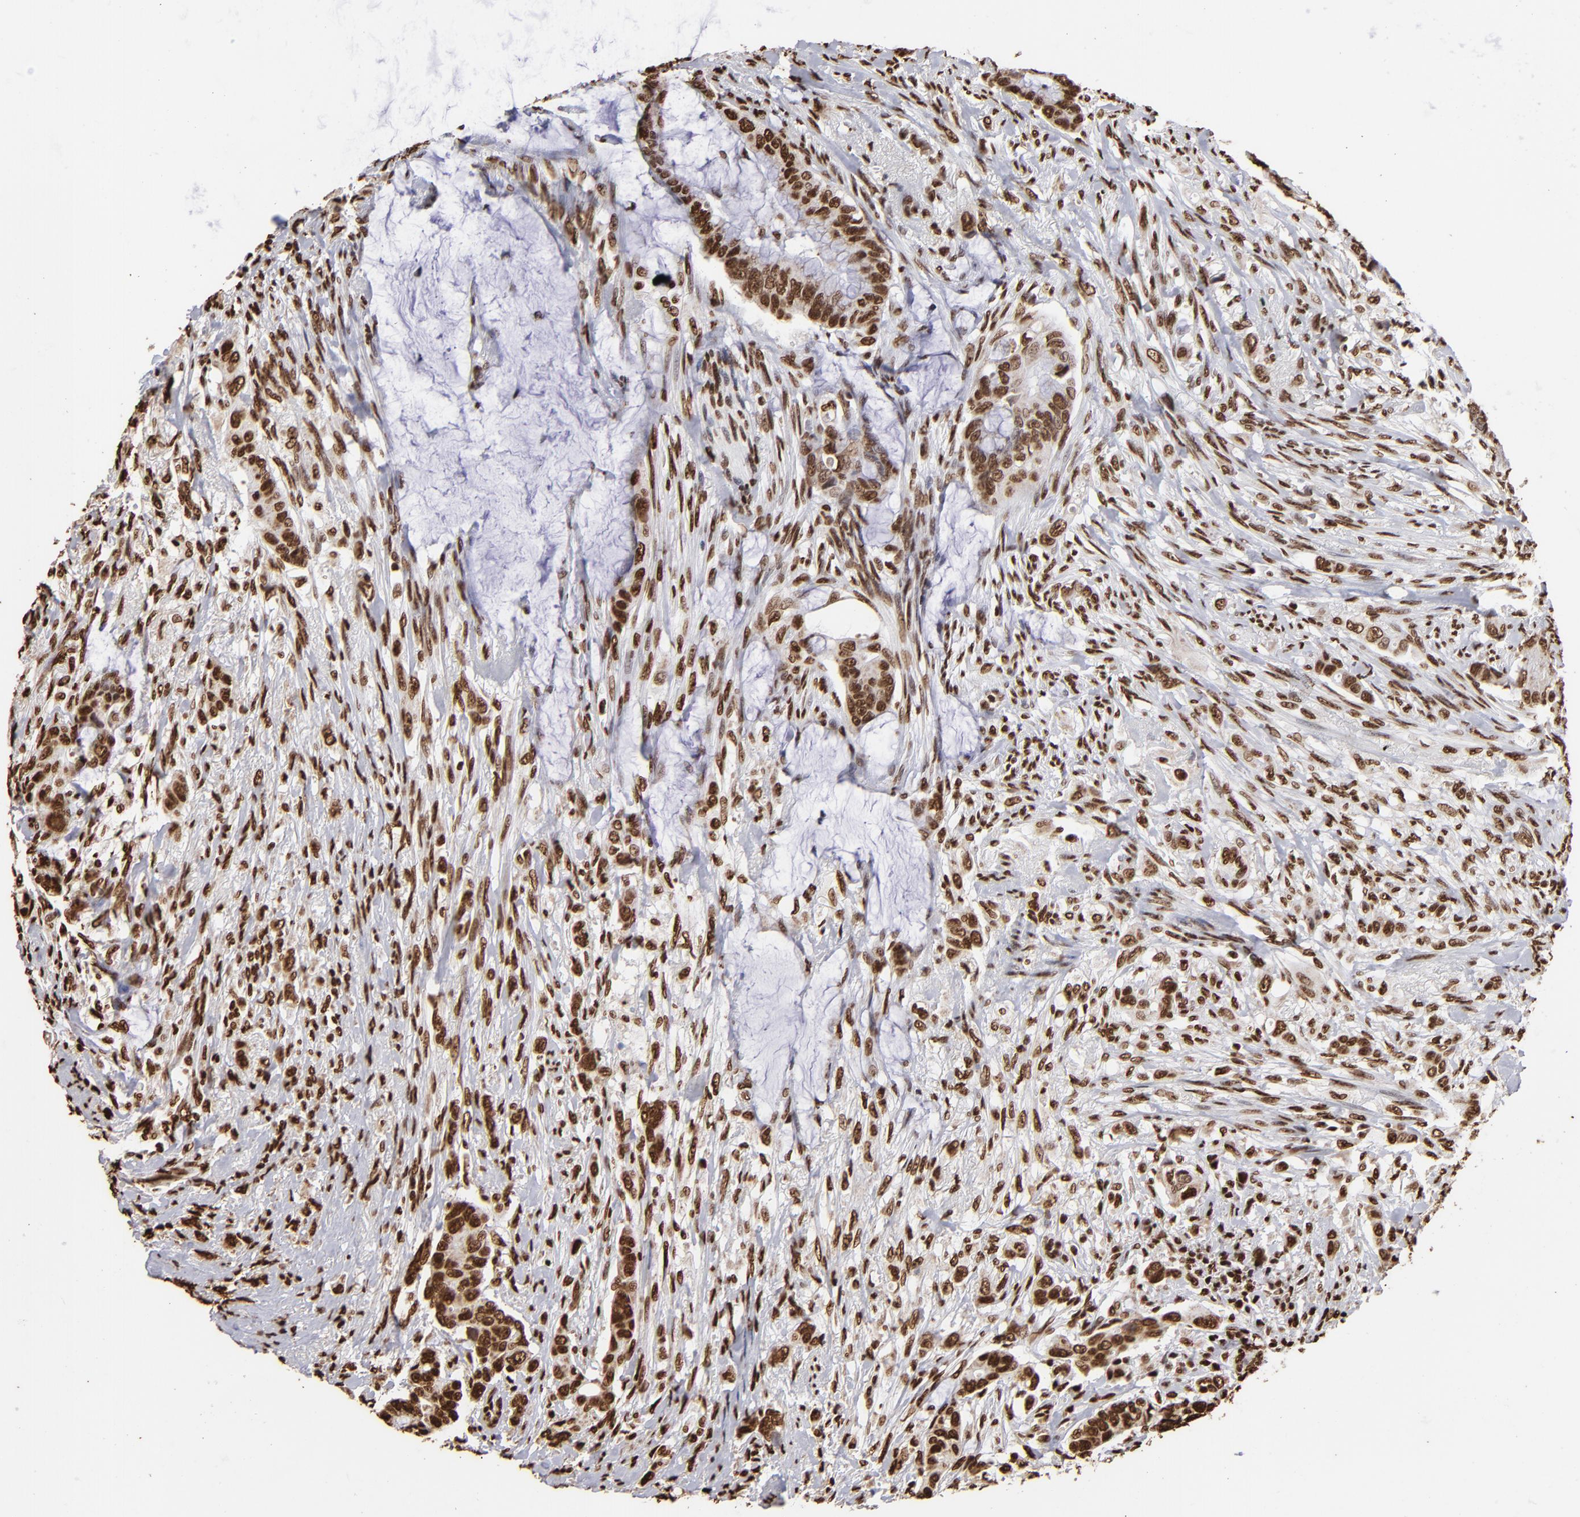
{"staining": {"intensity": "strong", "quantity": ">75%", "location": "nuclear"}, "tissue": "colorectal cancer", "cell_type": "Tumor cells", "image_type": "cancer", "snomed": [{"axis": "morphology", "description": "Adenocarcinoma, NOS"}, {"axis": "topography", "description": "Rectum"}], "caption": "Colorectal cancer was stained to show a protein in brown. There is high levels of strong nuclear expression in approximately >75% of tumor cells.", "gene": "ILF3", "patient": {"sex": "female", "age": 59}}